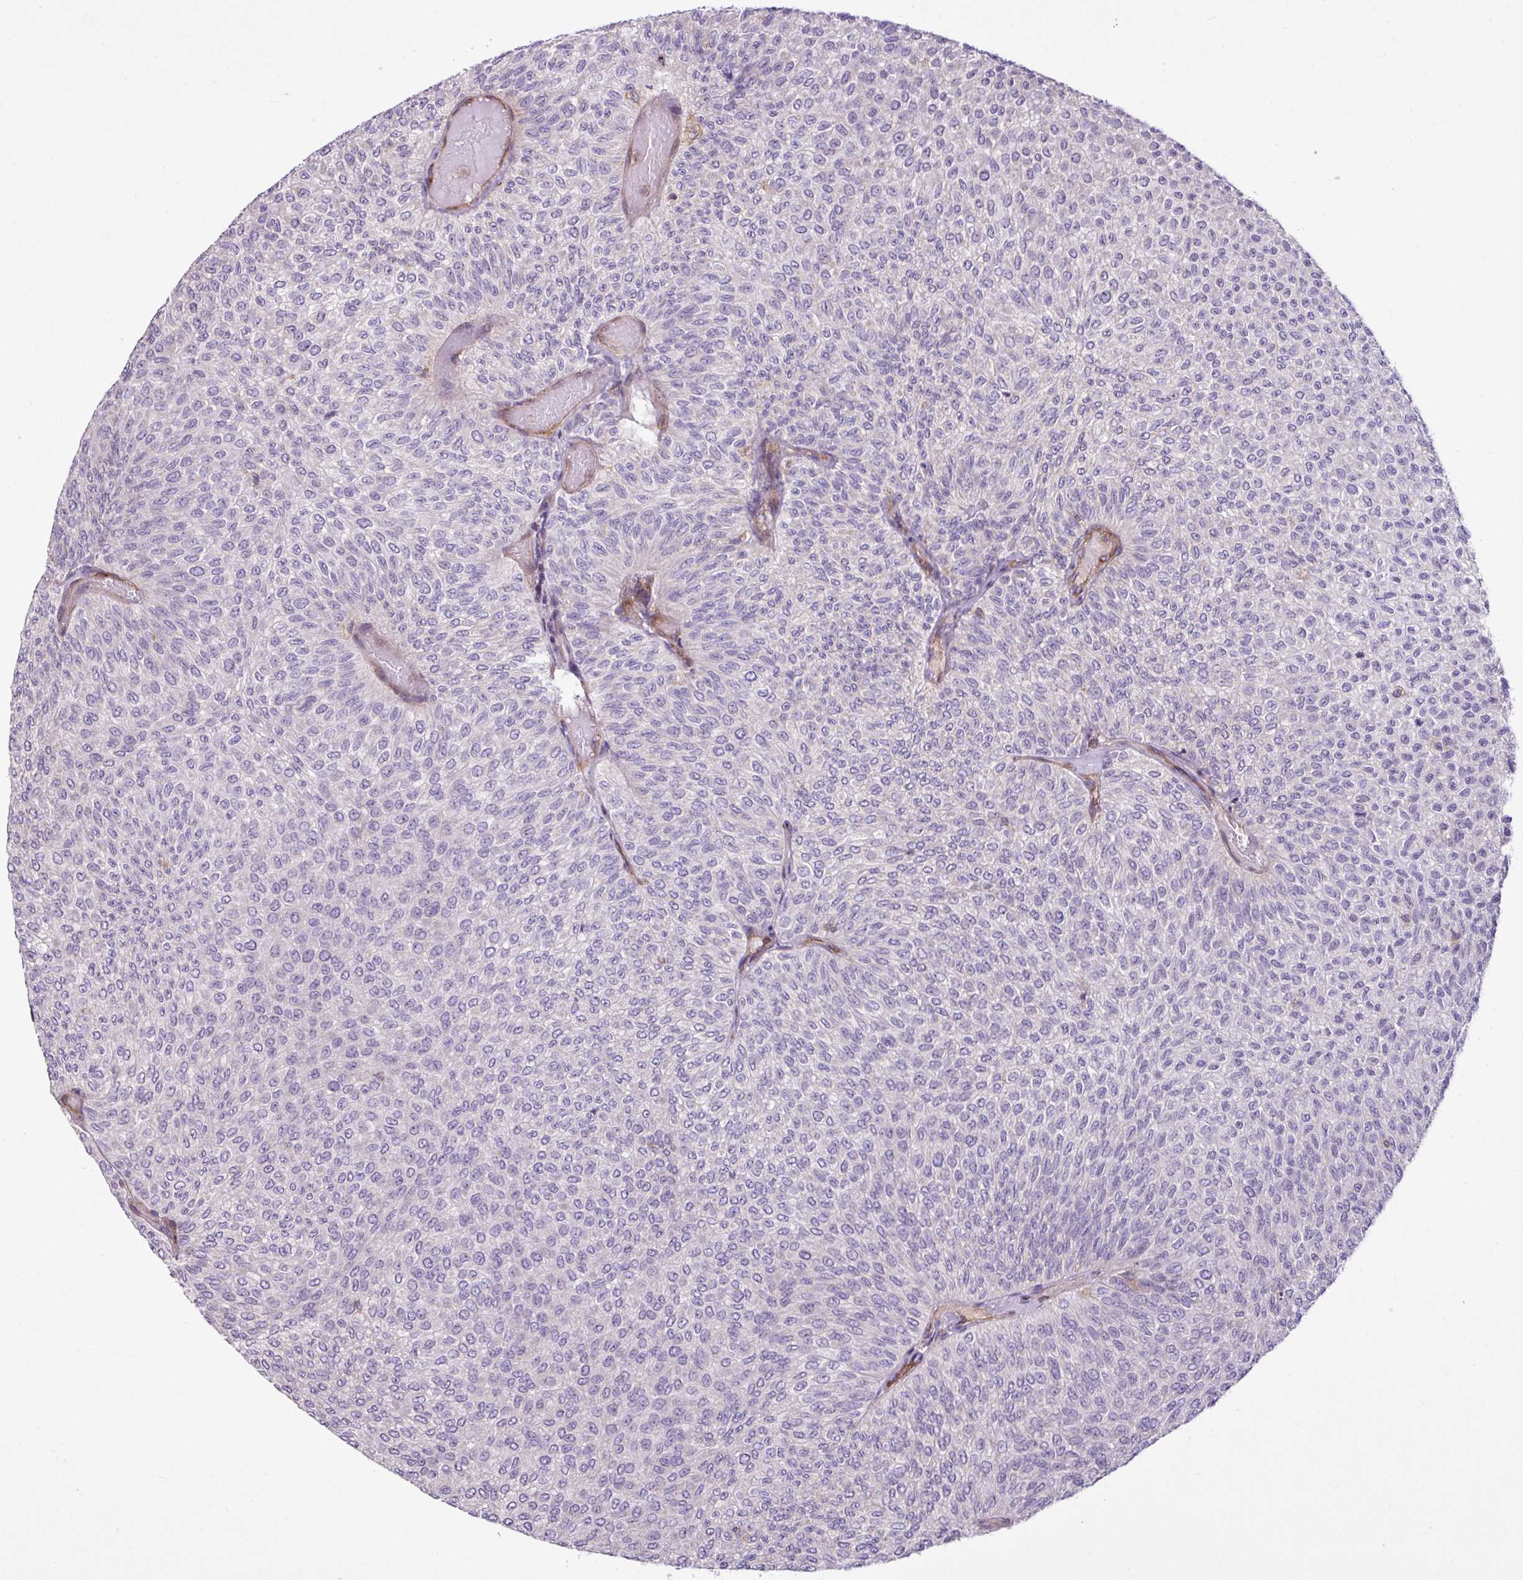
{"staining": {"intensity": "negative", "quantity": "none", "location": "none"}, "tissue": "urothelial cancer", "cell_type": "Tumor cells", "image_type": "cancer", "snomed": [{"axis": "morphology", "description": "Urothelial carcinoma, Low grade"}, {"axis": "topography", "description": "Urinary bladder"}], "caption": "An IHC photomicrograph of urothelial cancer is shown. There is no staining in tumor cells of urothelial cancer. The staining was performed using DAB (3,3'-diaminobenzidine) to visualize the protein expression in brown, while the nuclei were stained in blue with hematoxylin (Magnification: 20x).", "gene": "ZNF106", "patient": {"sex": "male", "age": 78}}